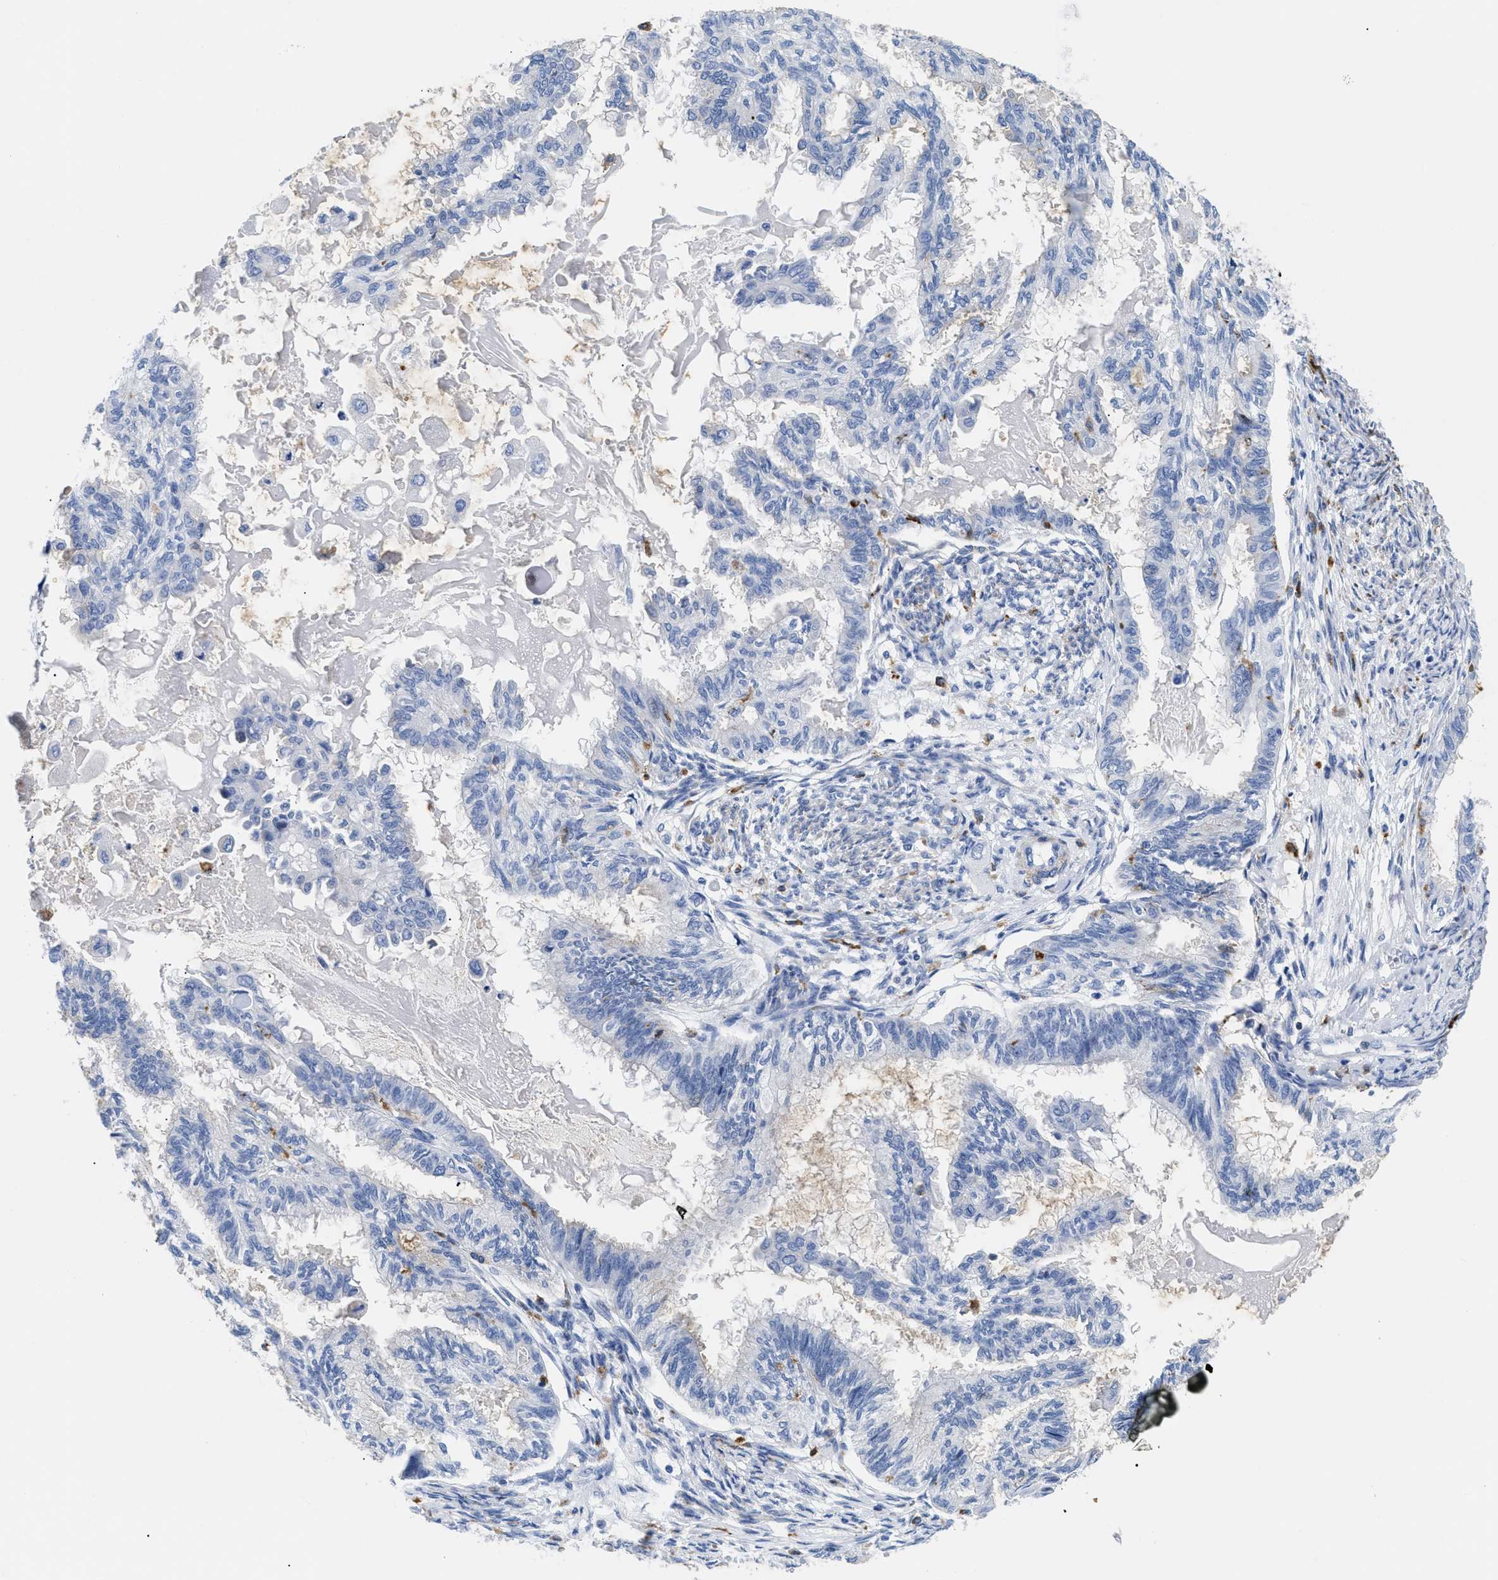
{"staining": {"intensity": "negative", "quantity": "none", "location": "none"}, "tissue": "cervical cancer", "cell_type": "Tumor cells", "image_type": "cancer", "snomed": [{"axis": "morphology", "description": "Normal tissue, NOS"}, {"axis": "morphology", "description": "Adenocarcinoma, NOS"}, {"axis": "topography", "description": "Cervix"}, {"axis": "topography", "description": "Endometrium"}], "caption": "DAB immunohistochemical staining of human adenocarcinoma (cervical) demonstrates no significant staining in tumor cells.", "gene": "HLA-DPA1", "patient": {"sex": "female", "age": 86}}